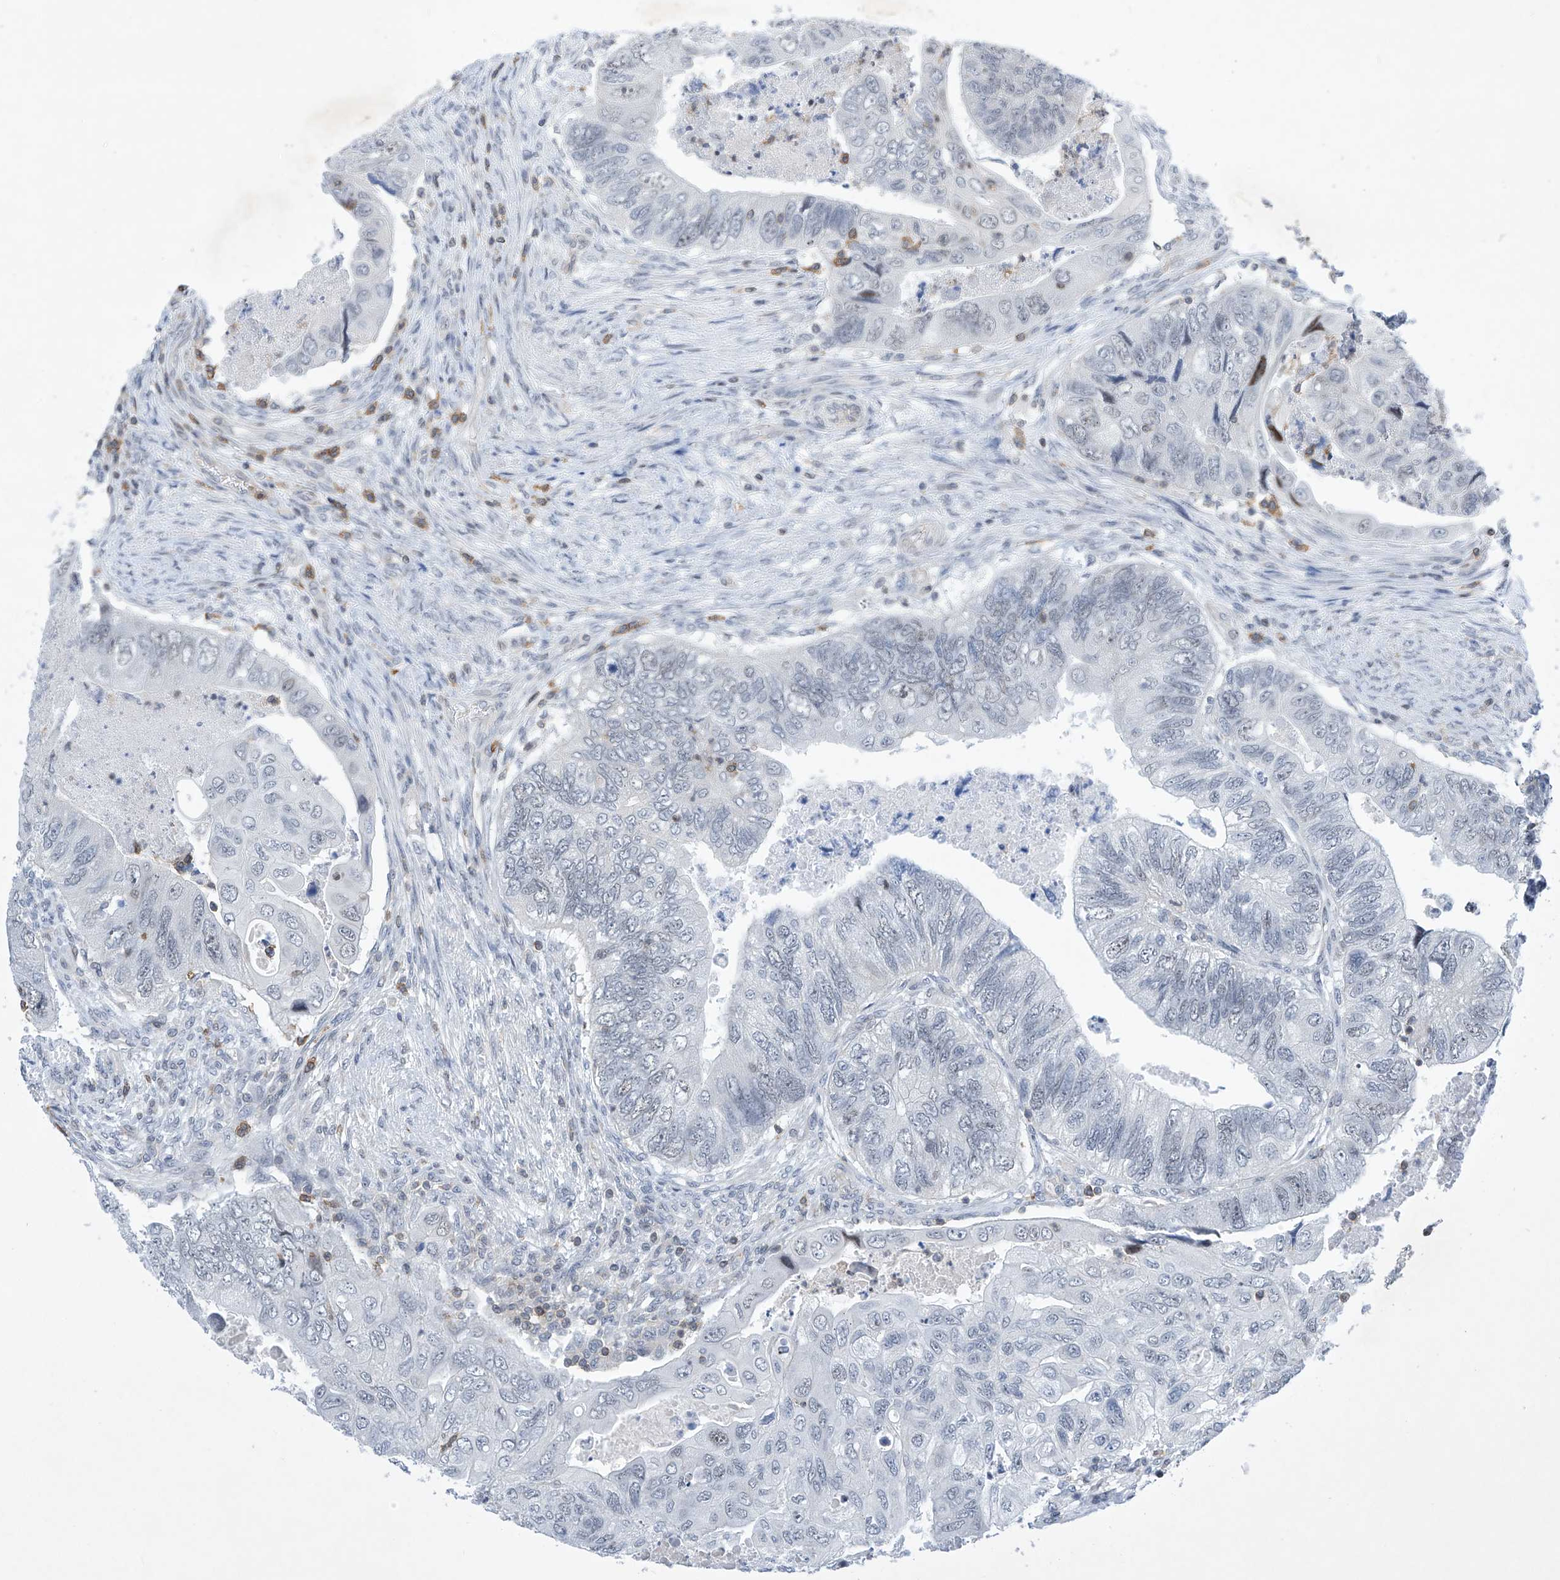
{"staining": {"intensity": "negative", "quantity": "none", "location": "none"}, "tissue": "colorectal cancer", "cell_type": "Tumor cells", "image_type": "cancer", "snomed": [{"axis": "morphology", "description": "Adenocarcinoma, NOS"}, {"axis": "topography", "description": "Rectum"}], "caption": "This micrograph is of colorectal cancer (adenocarcinoma) stained with immunohistochemistry to label a protein in brown with the nuclei are counter-stained blue. There is no positivity in tumor cells.", "gene": "MSL3", "patient": {"sex": "male", "age": 63}}